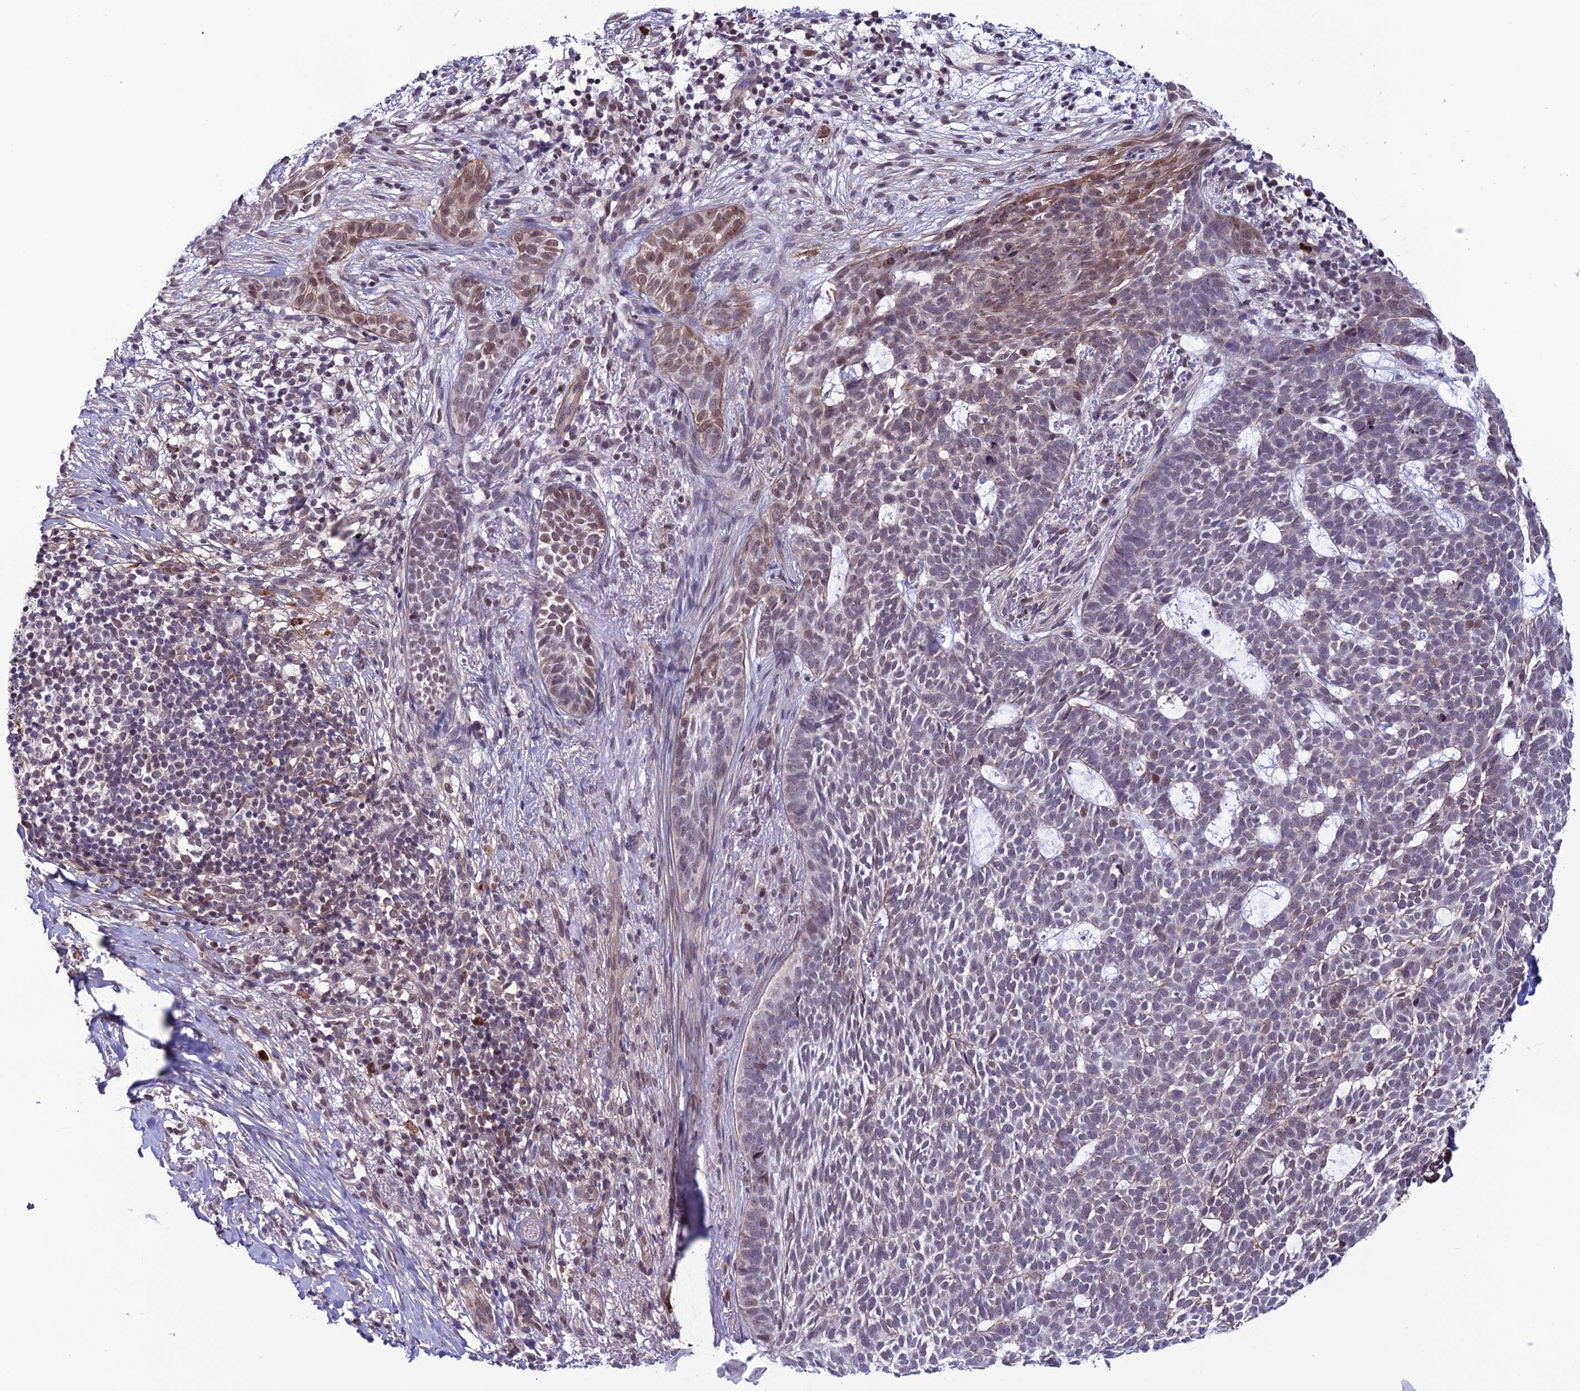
{"staining": {"intensity": "weak", "quantity": "<25%", "location": "cytoplasmic/membranous,nuclear"}, "tissue": "skin cancer", "cell_type": "Tumor cells", "image_type": "cancer", "snomed": [{"axis": "morphology", "description": "Basal cell carcinoma"}, {"axis": "topography", "description": "Skin"}], "caption": "Histopathology image shows no protein expression in tumor cells of skin cancer (basal cell carcinoma) tissue.", "gene": "COL6A6", "patient": {"sex": "female", "age": 78}}